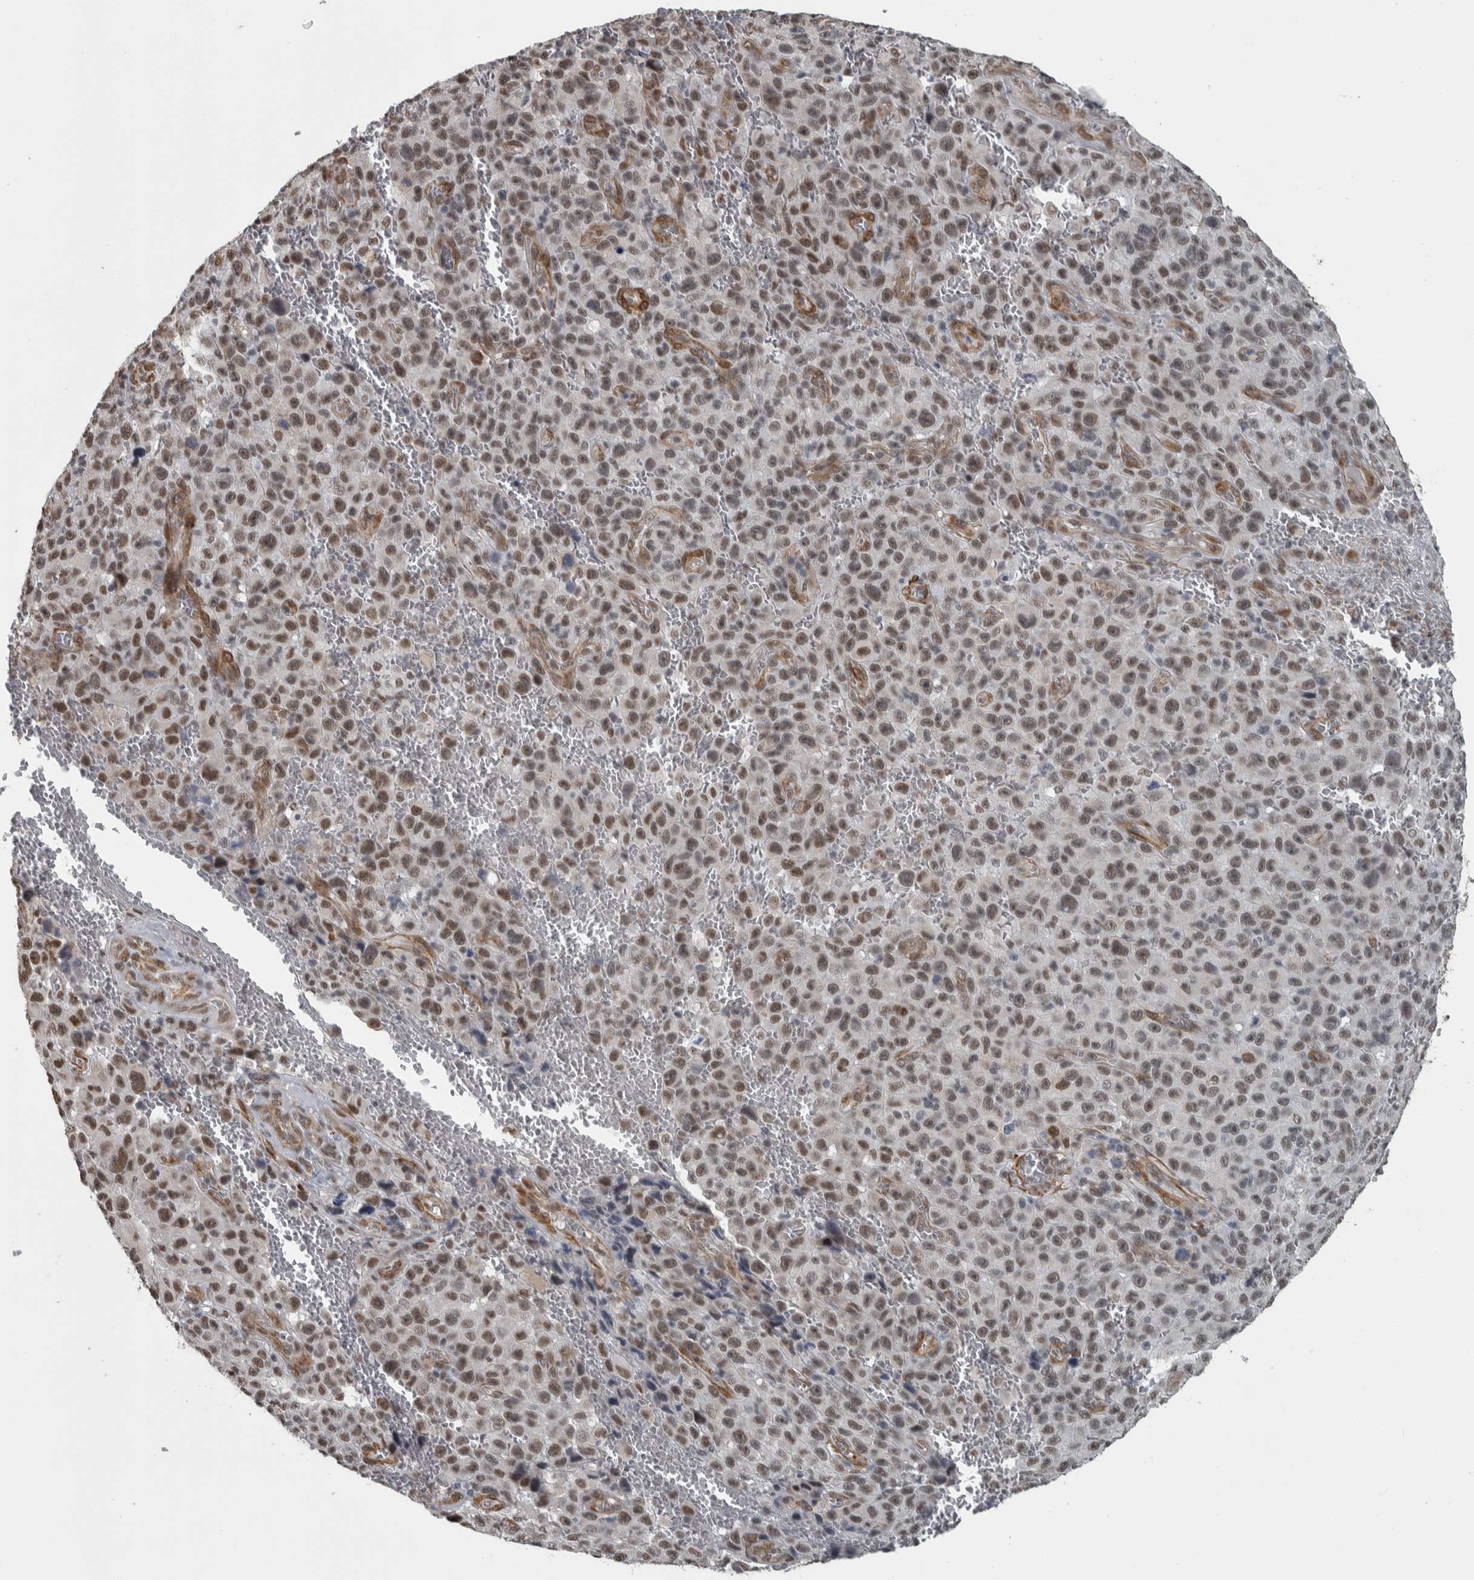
{"staining": {"intensity": "moderate", "quantity": ">75%", "location": "nuclear"}, "tissue": "melanoma", "cell_type": "Tumor cells", "image_type": "cancer", "snomed": [{"axis": "morphology", "description": "Malignant melanoma, NOS"}, {"axis": "topography", "description": "Skin"}], "caption": "IHC (DAB (3,3'-diaminobenzidine)) staining of melanoma shows moderate nuclear protein positivity in about >75% of tumor cells.", "gene": "DDX42", "patient": {"sex": "female", "age": 82}}